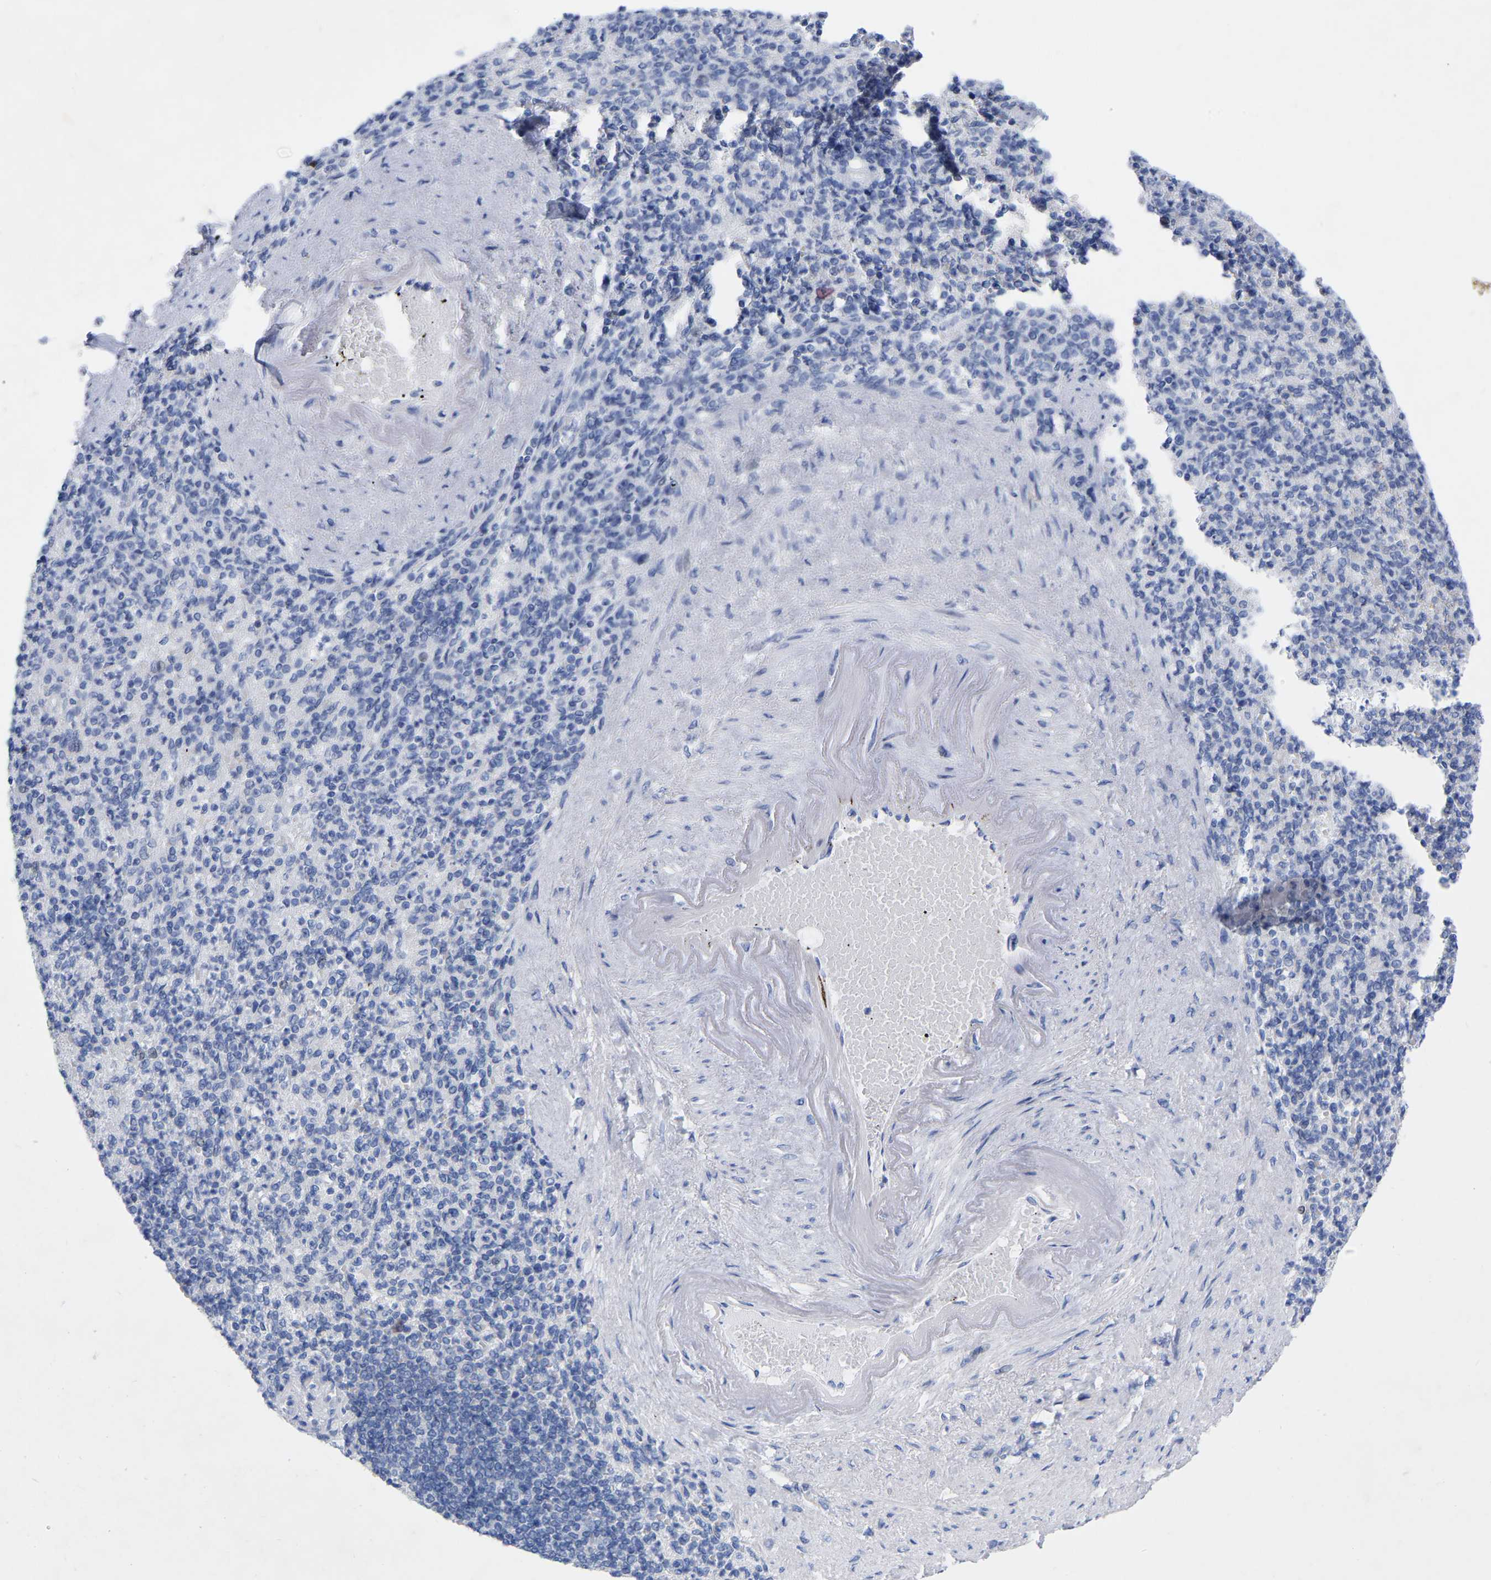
{"staining": {"intensity": "negative", "quantity": "none", "location": "none"}, "tissue": "spleen", "cell_type": "Cells in red pulp", "image_type": "normal", "snomed": [{"axis": "morphology", "description": "Normal tissue, NOS"}, {"axis": "topography", "description": "Spleen"}], "caption": "Immunohistochemistry (IHC) micrograph of unremarkable spleen: spleen stained with DAB (3,3'-diaminobenzidine) shows no significant protein positivity in cells in red pulp. (DAB (3,3'-diaminobenzidine) immunohistochemistry (IHC), high magnification).", "gene": "ZNF629", "patient": {"sex": "female", "age": 74}}